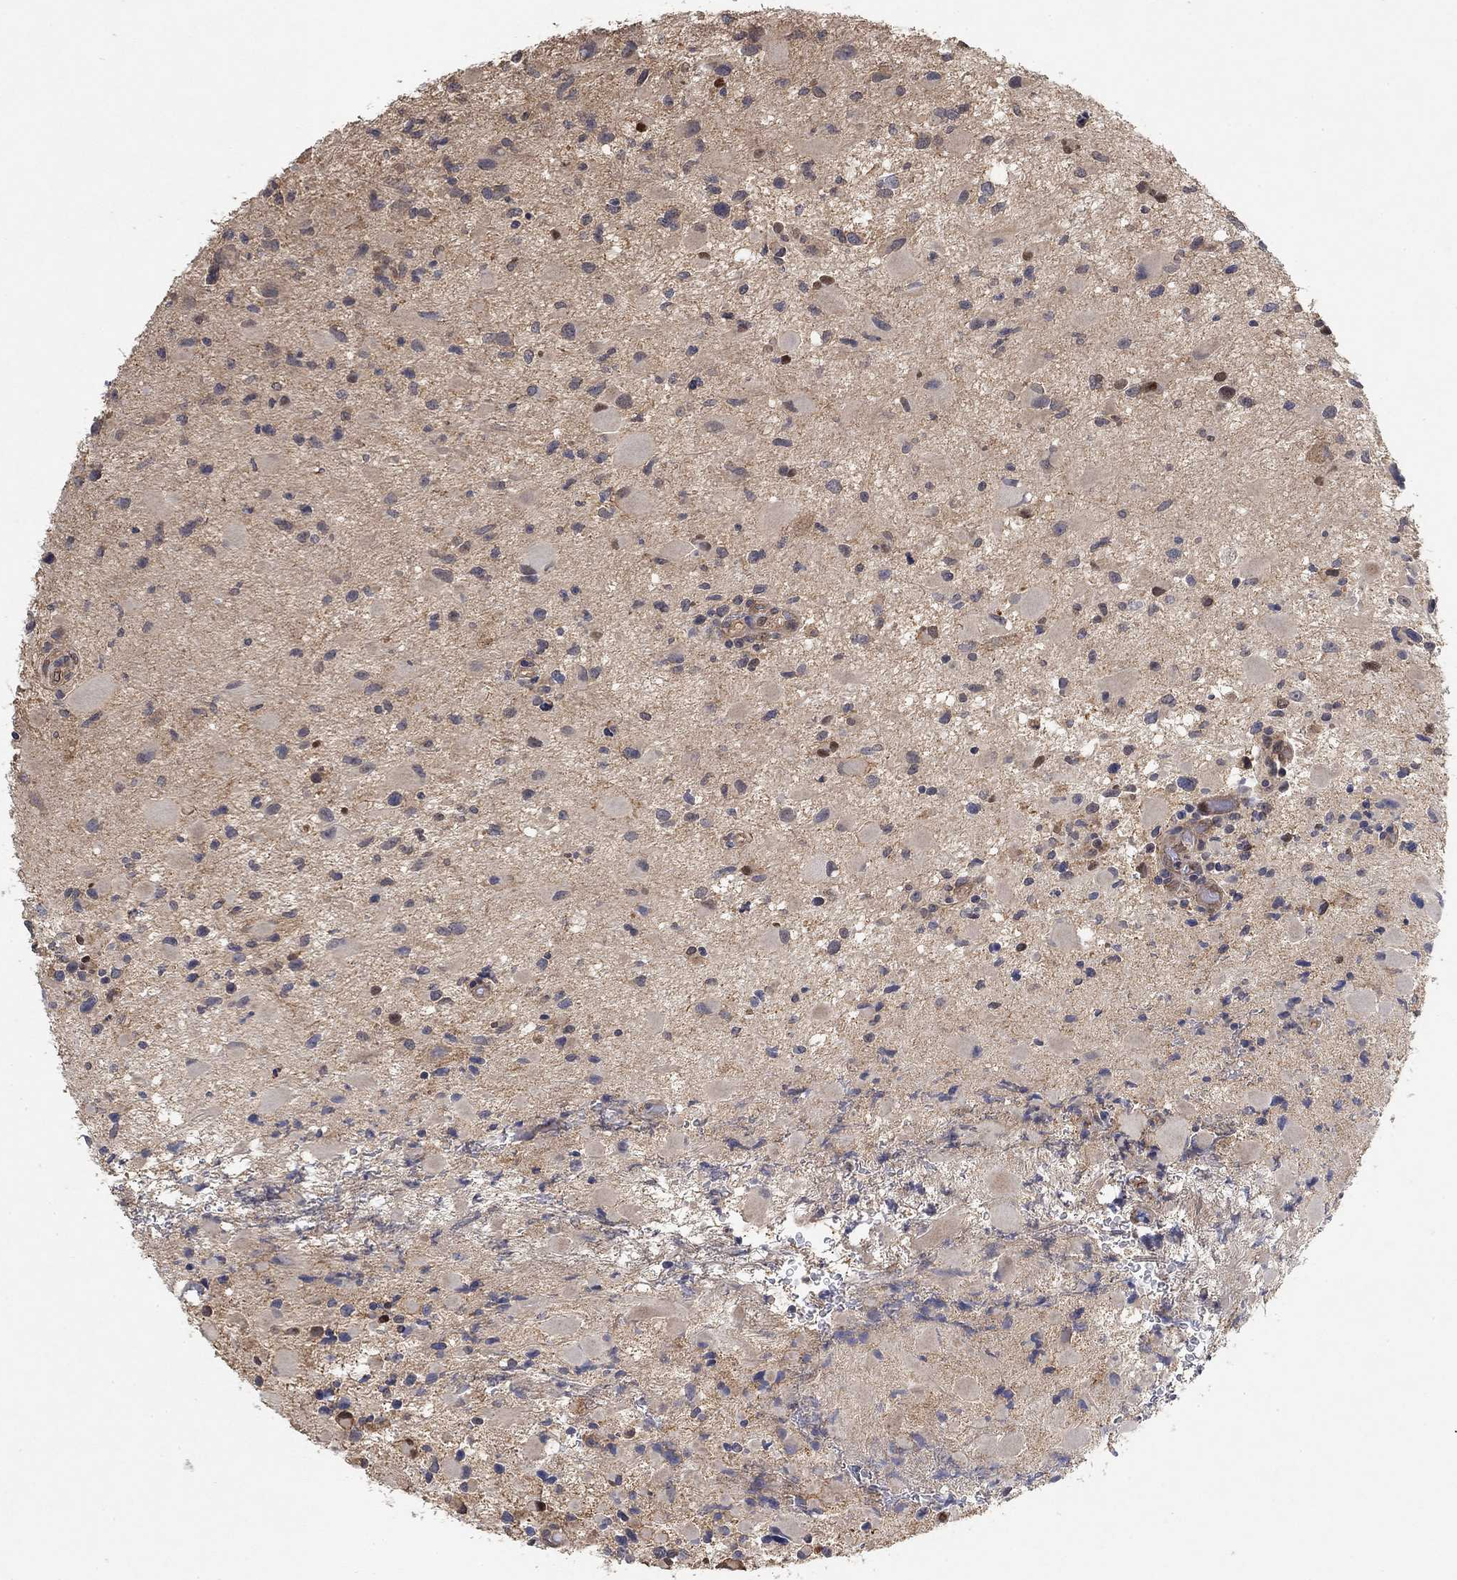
{"staining": {"intensity": "moderate", "quantity": "<25%", "location": "nuclear"}, "tissue": "glioma", "cell_type": "Tumor cells", "image_type": "cancer", "snomed": [{"axis": "morphology", "description": "Glioma, malignant, Low grade"}, {"axis": "topography", "description": "Brain"}], "caption": "Glioma stained with immunohistochemistry (IHC) shows moderate nuclear positivity in approximately <25% of tumor cells.", "gene": "MCUR1", "patient": {"sex": "female", "age": 32}}